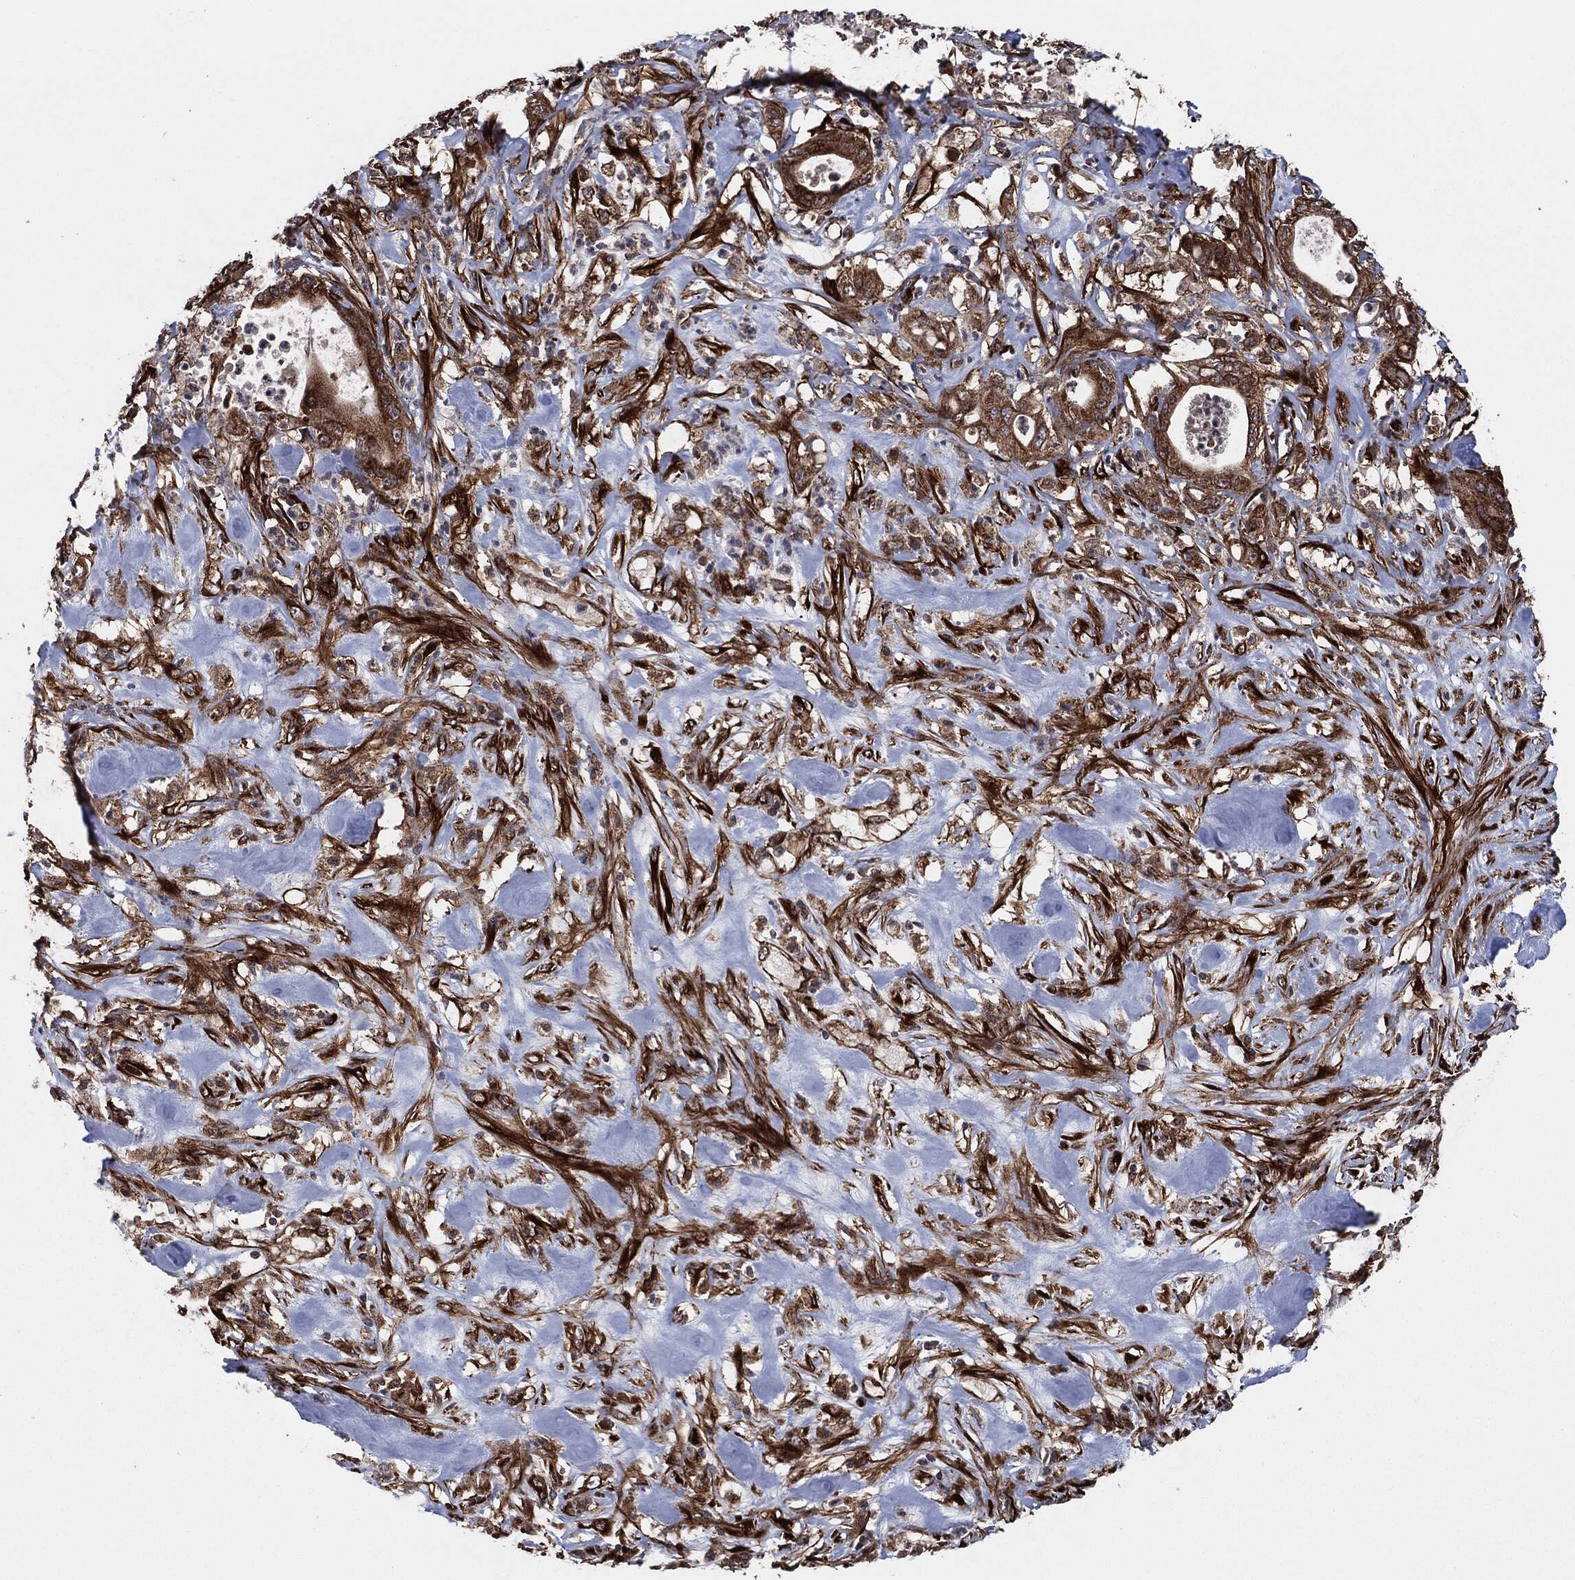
{"staining": {"intensity": "strong", "quantity": ">75%", "location": "cytoplasmic/membranous"}, "tissue": "pancreatic cancer", "cell_type": "Tumor cells", "image_type": "cancer", "snomed": [{"axis": "morphology", "description": "Adenocarcinoma, NOS"}, {"axis": "topography", "description": "Pancreas"}], "caption": "A high amount of strong cytoplasmic/membranous expression is seen in about >75% of tumor cells in pancreatic cancer tissue.", "gene": "BCAR1", "patient": {"sex": "male", "age": 71}}